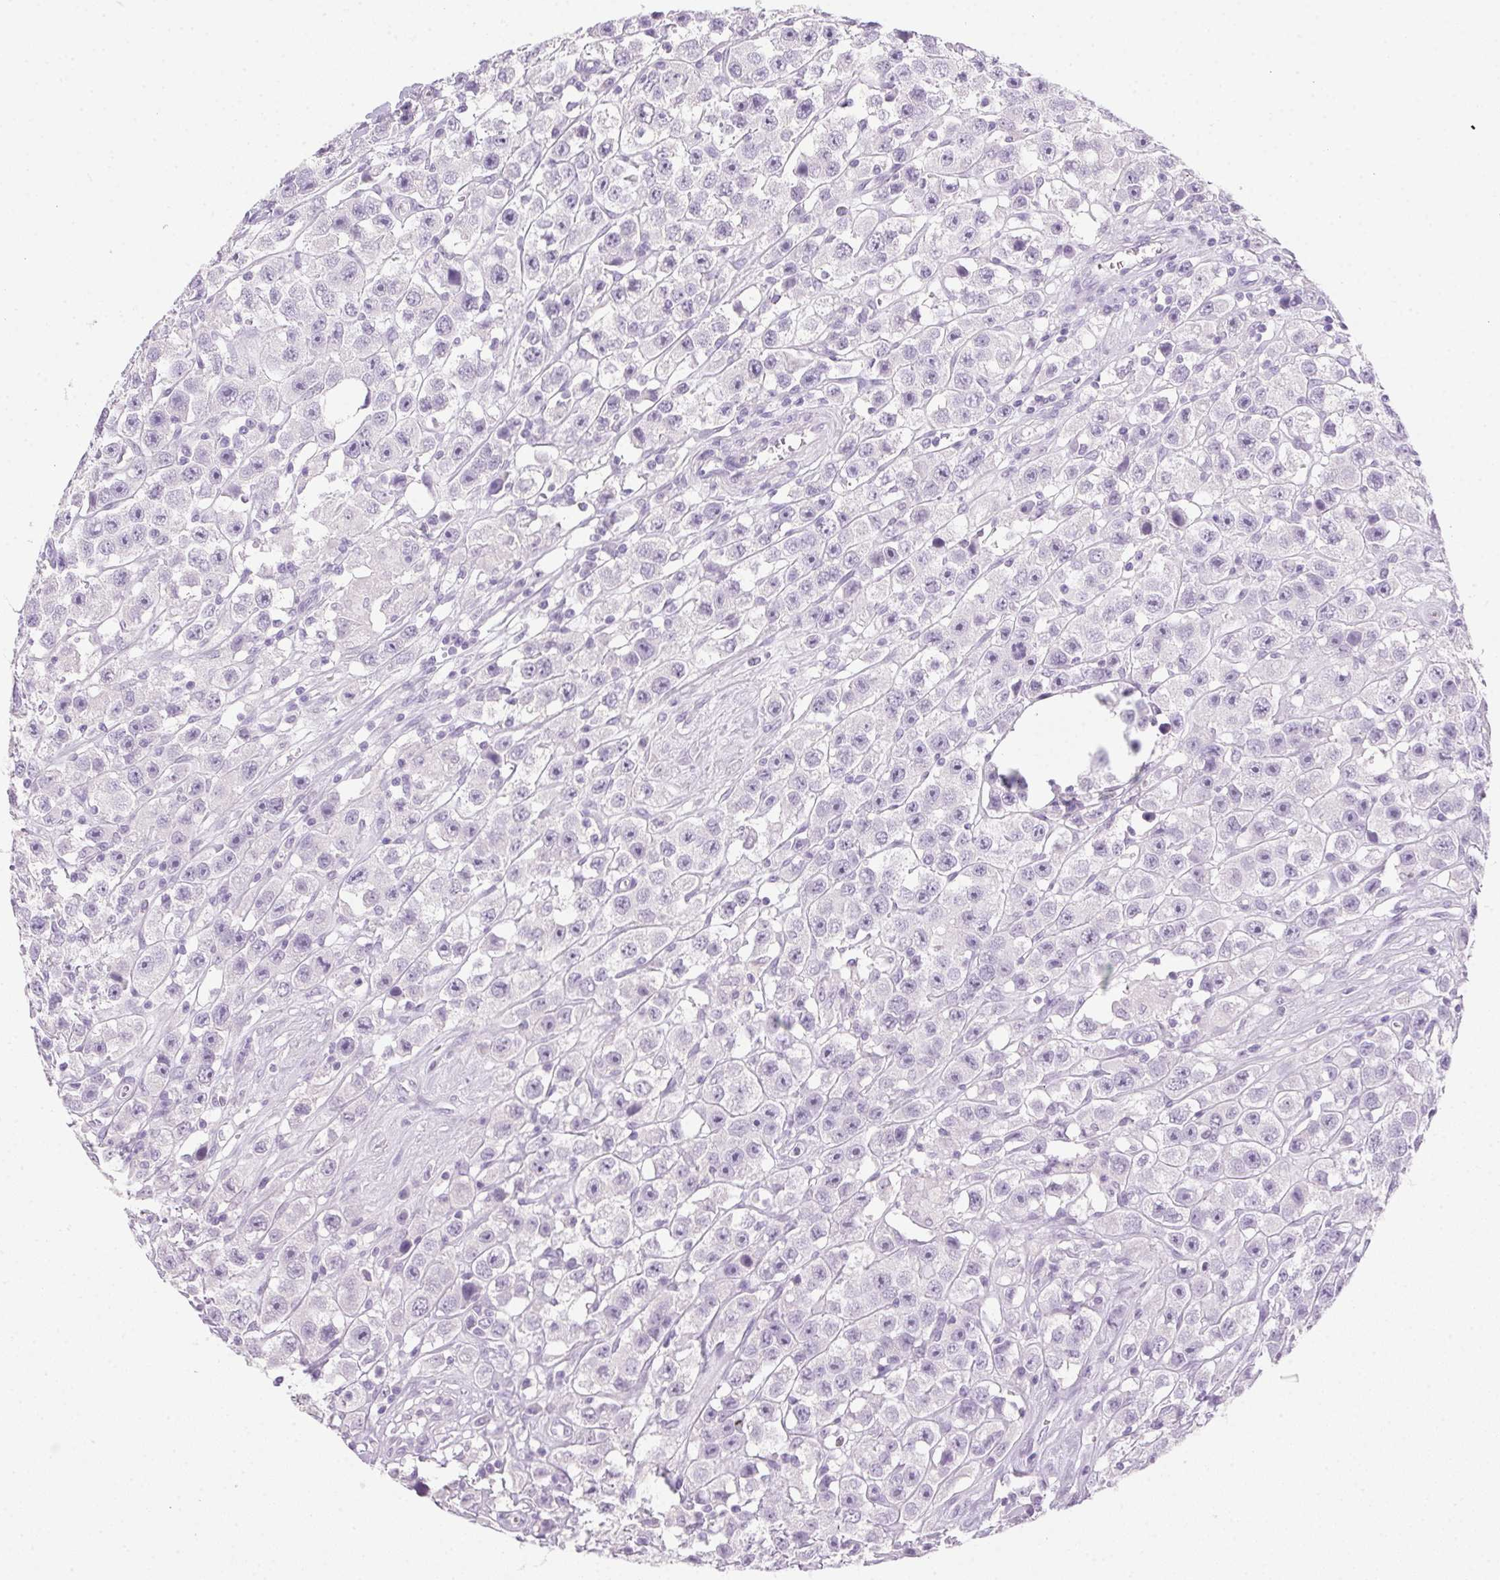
{"staining": {"intensity": "negative", "quantity": "none", "location": "none"}, "tissue": "testis cancer", "cell_type": "Tumor cells", "image_type": "cancer", "snomed": [{"axis": "morphology", "description": "Seminoma, NOS"}, {"axis": "topography", "description": "Testis"}], "caption": "High magnification brightfield microscopy of testis cancer (seminoma) stained with DAB (brown) and counterstained with hematoxylin (blue): tumor cells show no significant expression. Nuclei are stained in blue.", "gene": "POPDC2", "patient": {"sex": "male", "age": 45}}